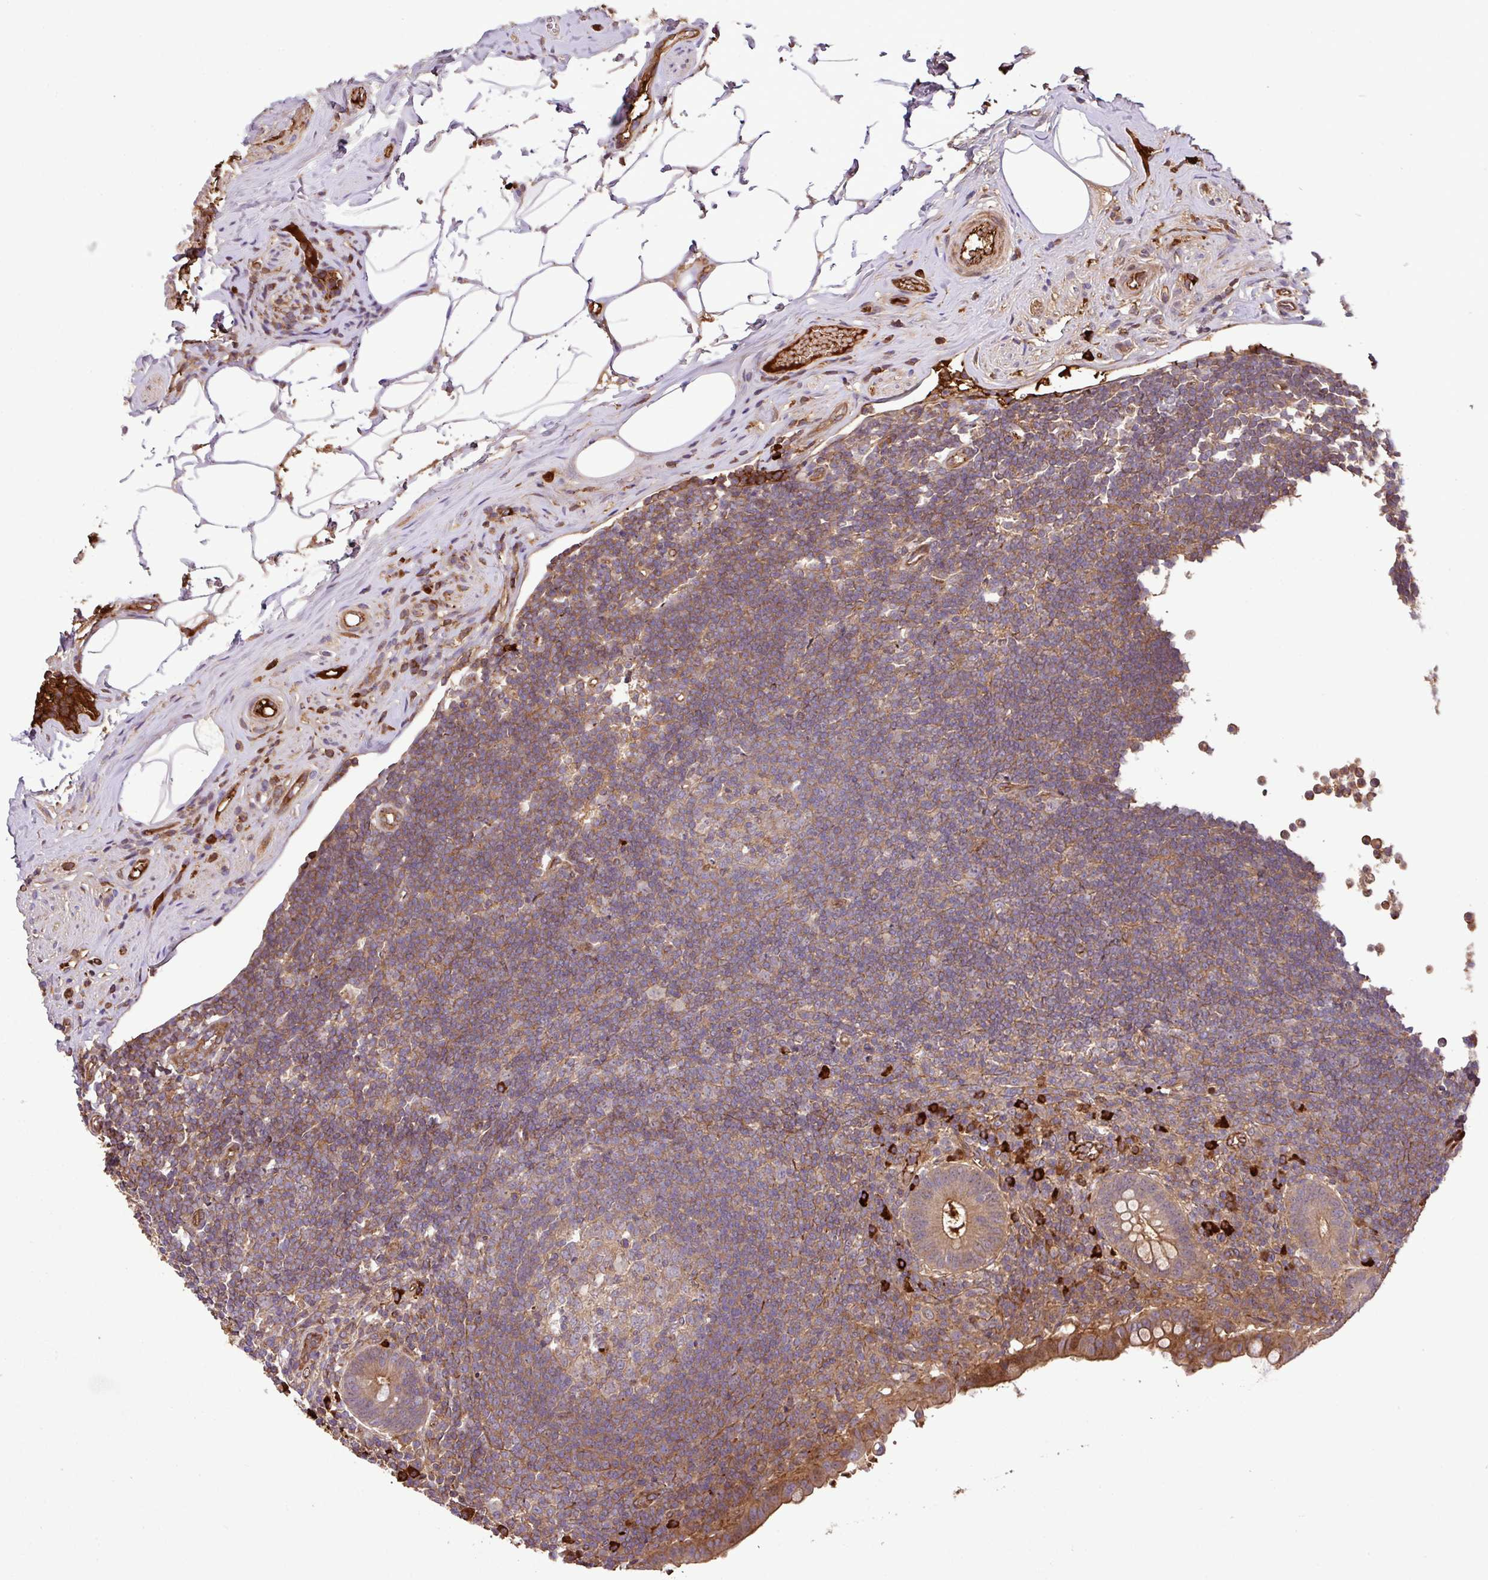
{"staining": {"intensity": "moderate", "quantity": ">75%", "location": "cytoplasmic/membranous"}, "tissue": "appendix", "cell_type": "Glandular cells", "image_type": "normal", "snomed": [{"axis": "morphology", "description": "Normal tissue, NOS"}, {"axis": "topography", "description": "Appendix"}], "caption": "Protein staining by IHC displays moderate cytoplasmic/membranous positivity in approximately >75% of glandular cells in normal appendix. The protein is shown in brown color, while the nuclei are stained blue.", "gene": "ZNF266", "patient": {"sex": "female", "age": 56}}